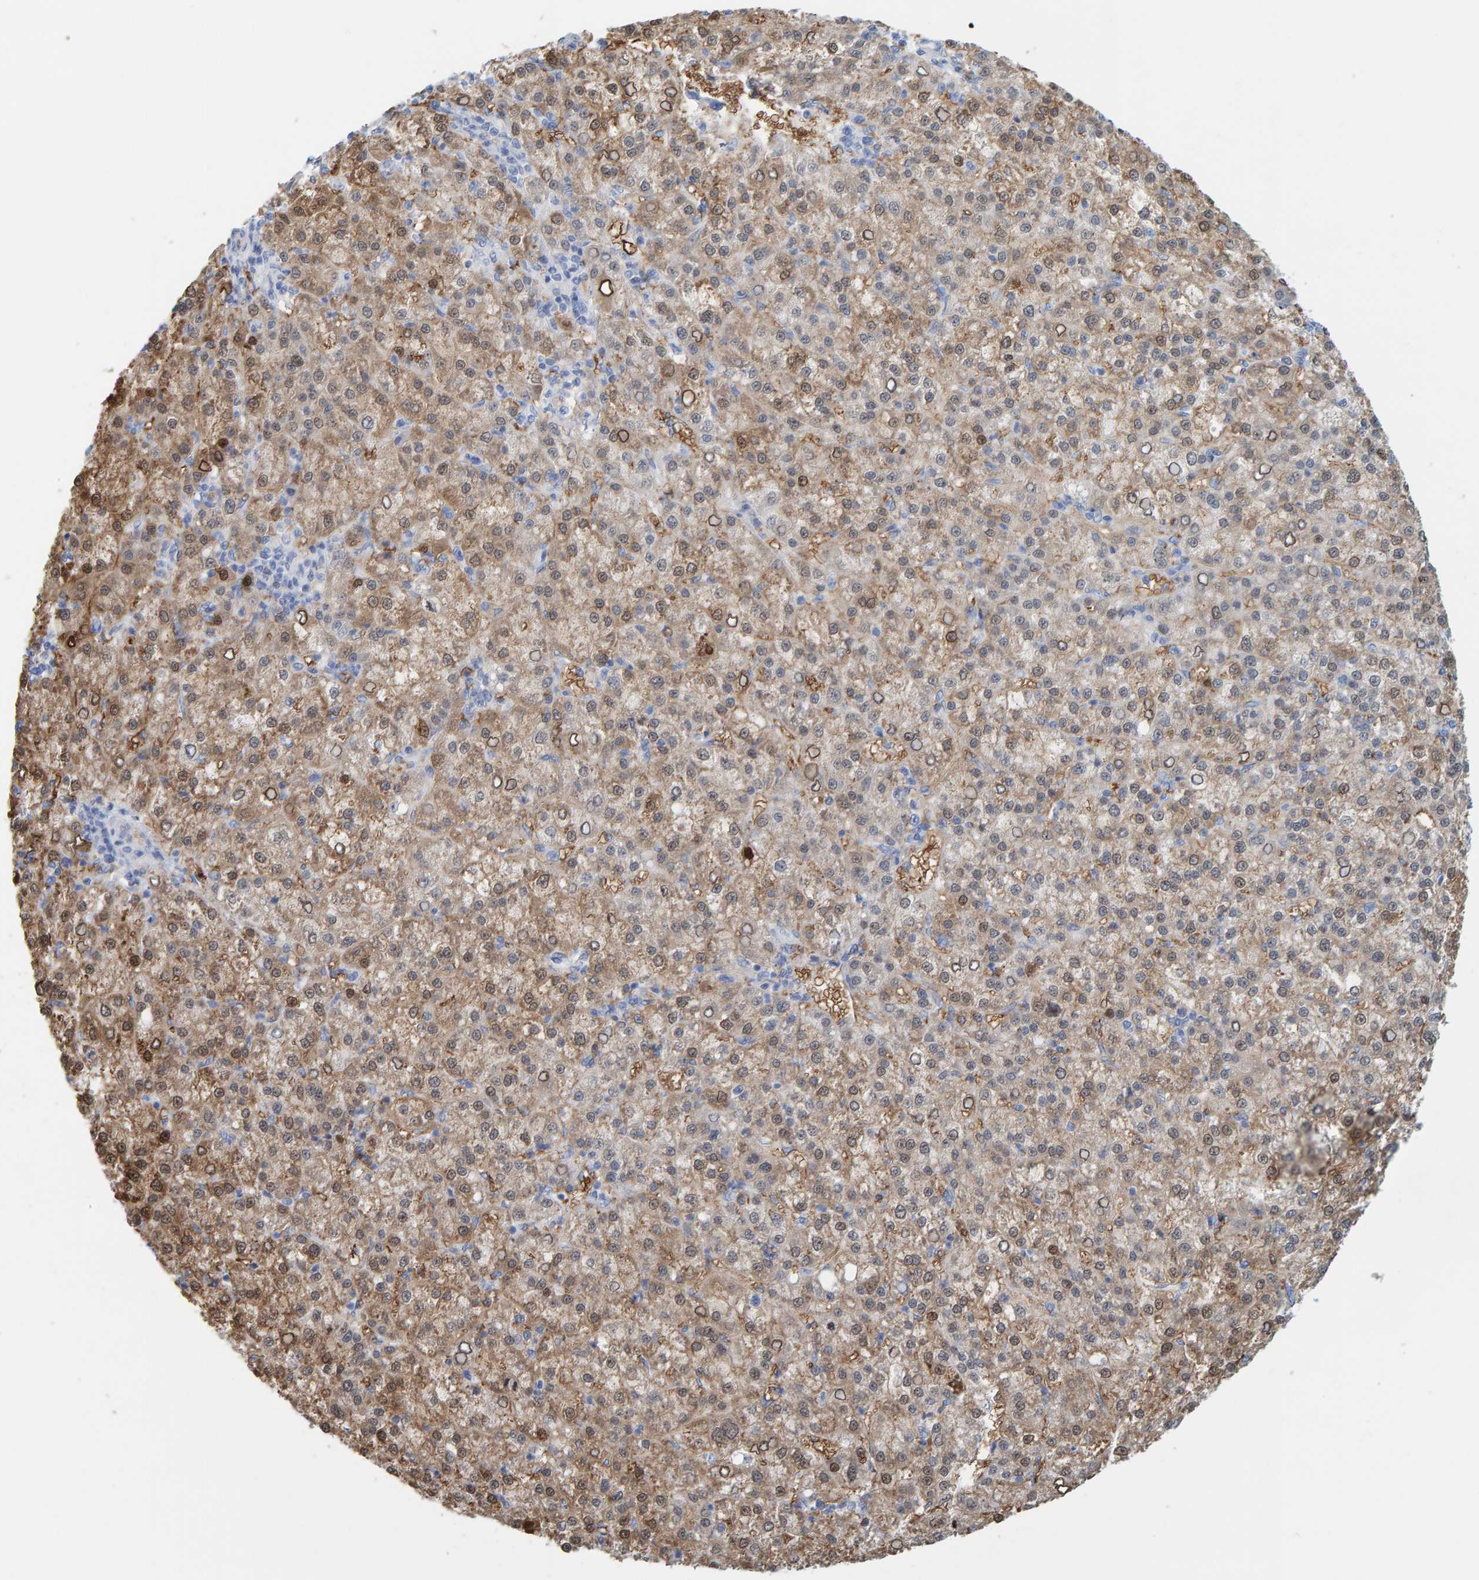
{"staining": {"intensity": "moderate", "quantity": ">75%", "location": "cytoplasmic/membranous,nuclear"}, "tissue": "liver cancer", "cell_type": "Tumor cells", "image_type": "cancer", "snomed": [{"axis": "morphology", "description": "Carcinoma, Hepatocellular, NOS"}, {"axis": "topography", "description": "Liver"}], "caption": "Immunohistochemical staining of human liver cancer displays moderate cytoplasmic/membranous and nuclear protein staining in approximately >75% of tumor cells.", "gene": "KLHL11", "patient": {"sex": "female", "age": 58}}